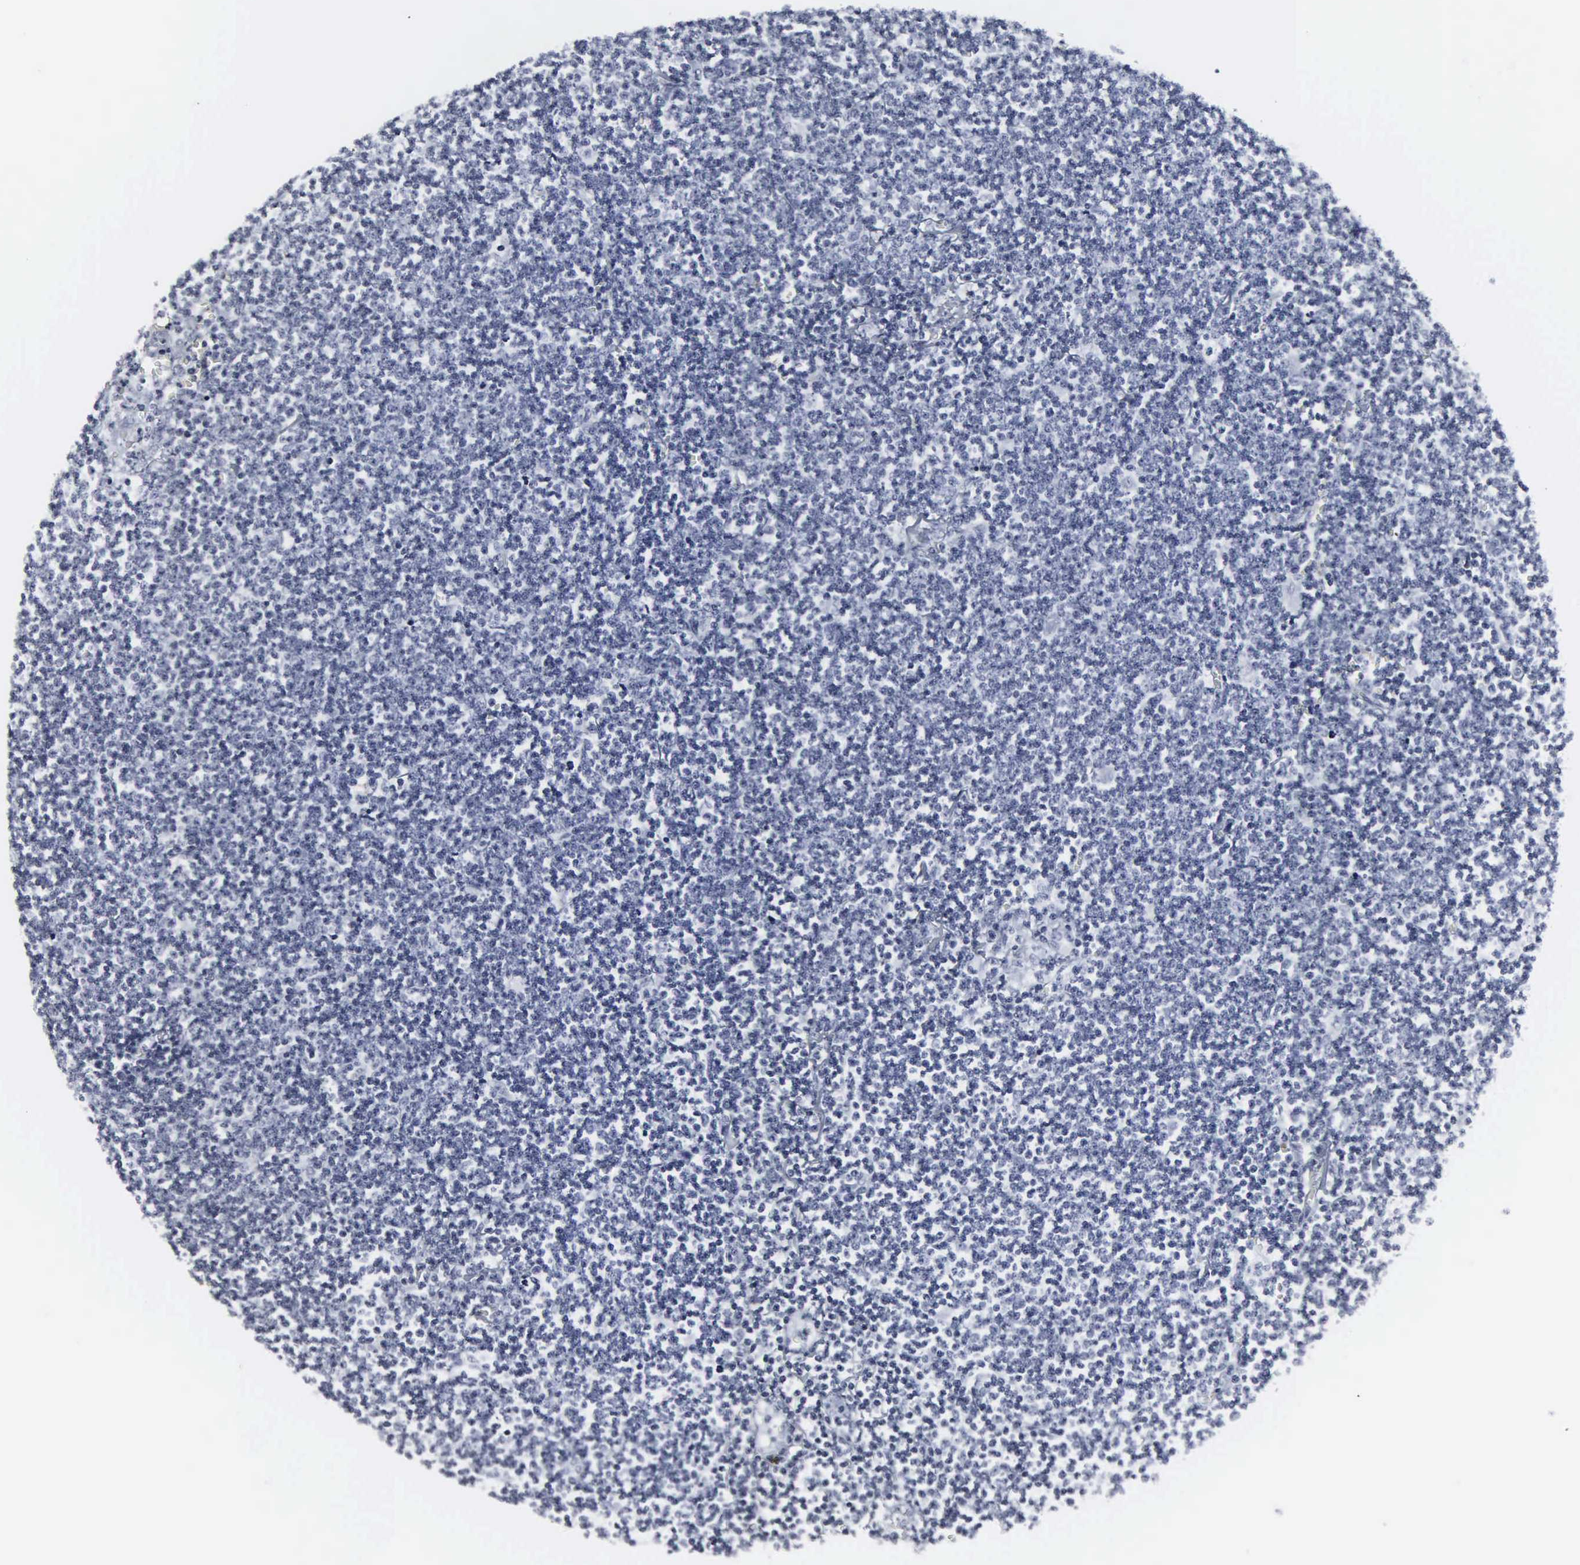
{"staining": {"intensity": "negative", "quantity": "none", "location": "none"}, "tissue": "lymphoma", "cell_type": "Tumor cells", "image_type": "cancer", "snomed": [{"axis": "morphology", "description": "Malignant lymphoma, non-Hodgkin's type, Low grade"}, {"axis": "topography", "description": "Lymph node"}], "caption": "This is an immunohistochemistry (IHC) micrograph of human malignant lymphoma, non-Hodgkin's type (low-grade). There is no positivity in tumor cells.", "gene": "DGCR2", "patient": {"sex": "male", "age": 65}}